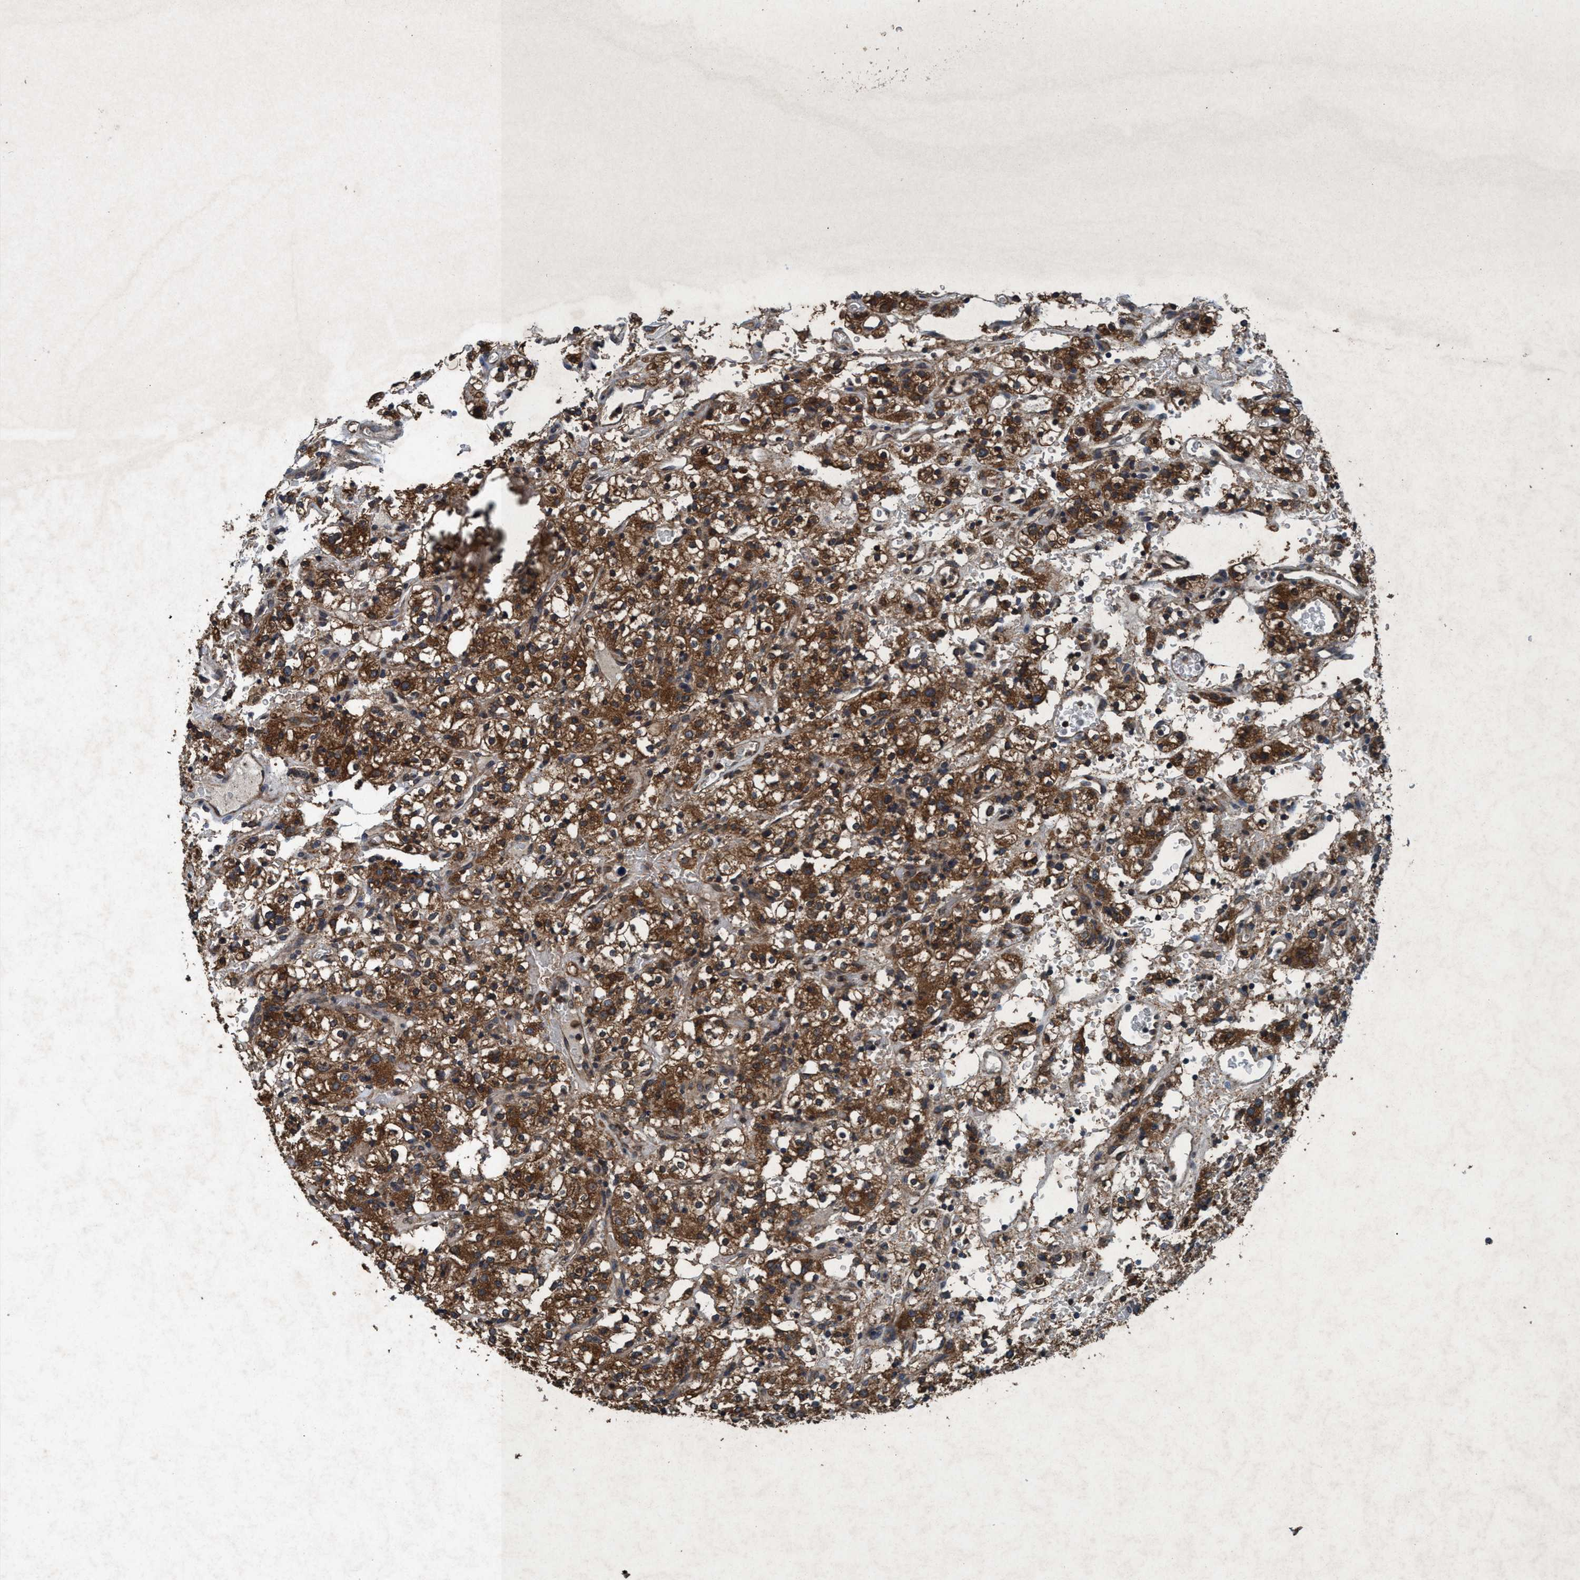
{"staining": {"intensity": "strong", "quantity": ">75%", "location": "cytoplasmic/membranous"}, "tissue": "renal cancer", "cell_type": "Tumor cells", "image_type": "cancer", "snomed": [{"axis": "morphology", "description": "Normal tissue, NOS"}, {"axis": "morphology", "description": "Adenocarcinoma, NOS"}, {"axis": "topography", "description": "Kidney"}], "caption": "Protein expression analysis of human renal adenocarcinoma reveals strong cytoplasmic/membranous staining in approximately >75% of tumor cells. (DAB (3,3'-diaminobenzidine) IHC, brown staining for protein, blue staining for nuclei).", "gene": "AKT1S1", "patient": {"sex": "female", "age": 72}}